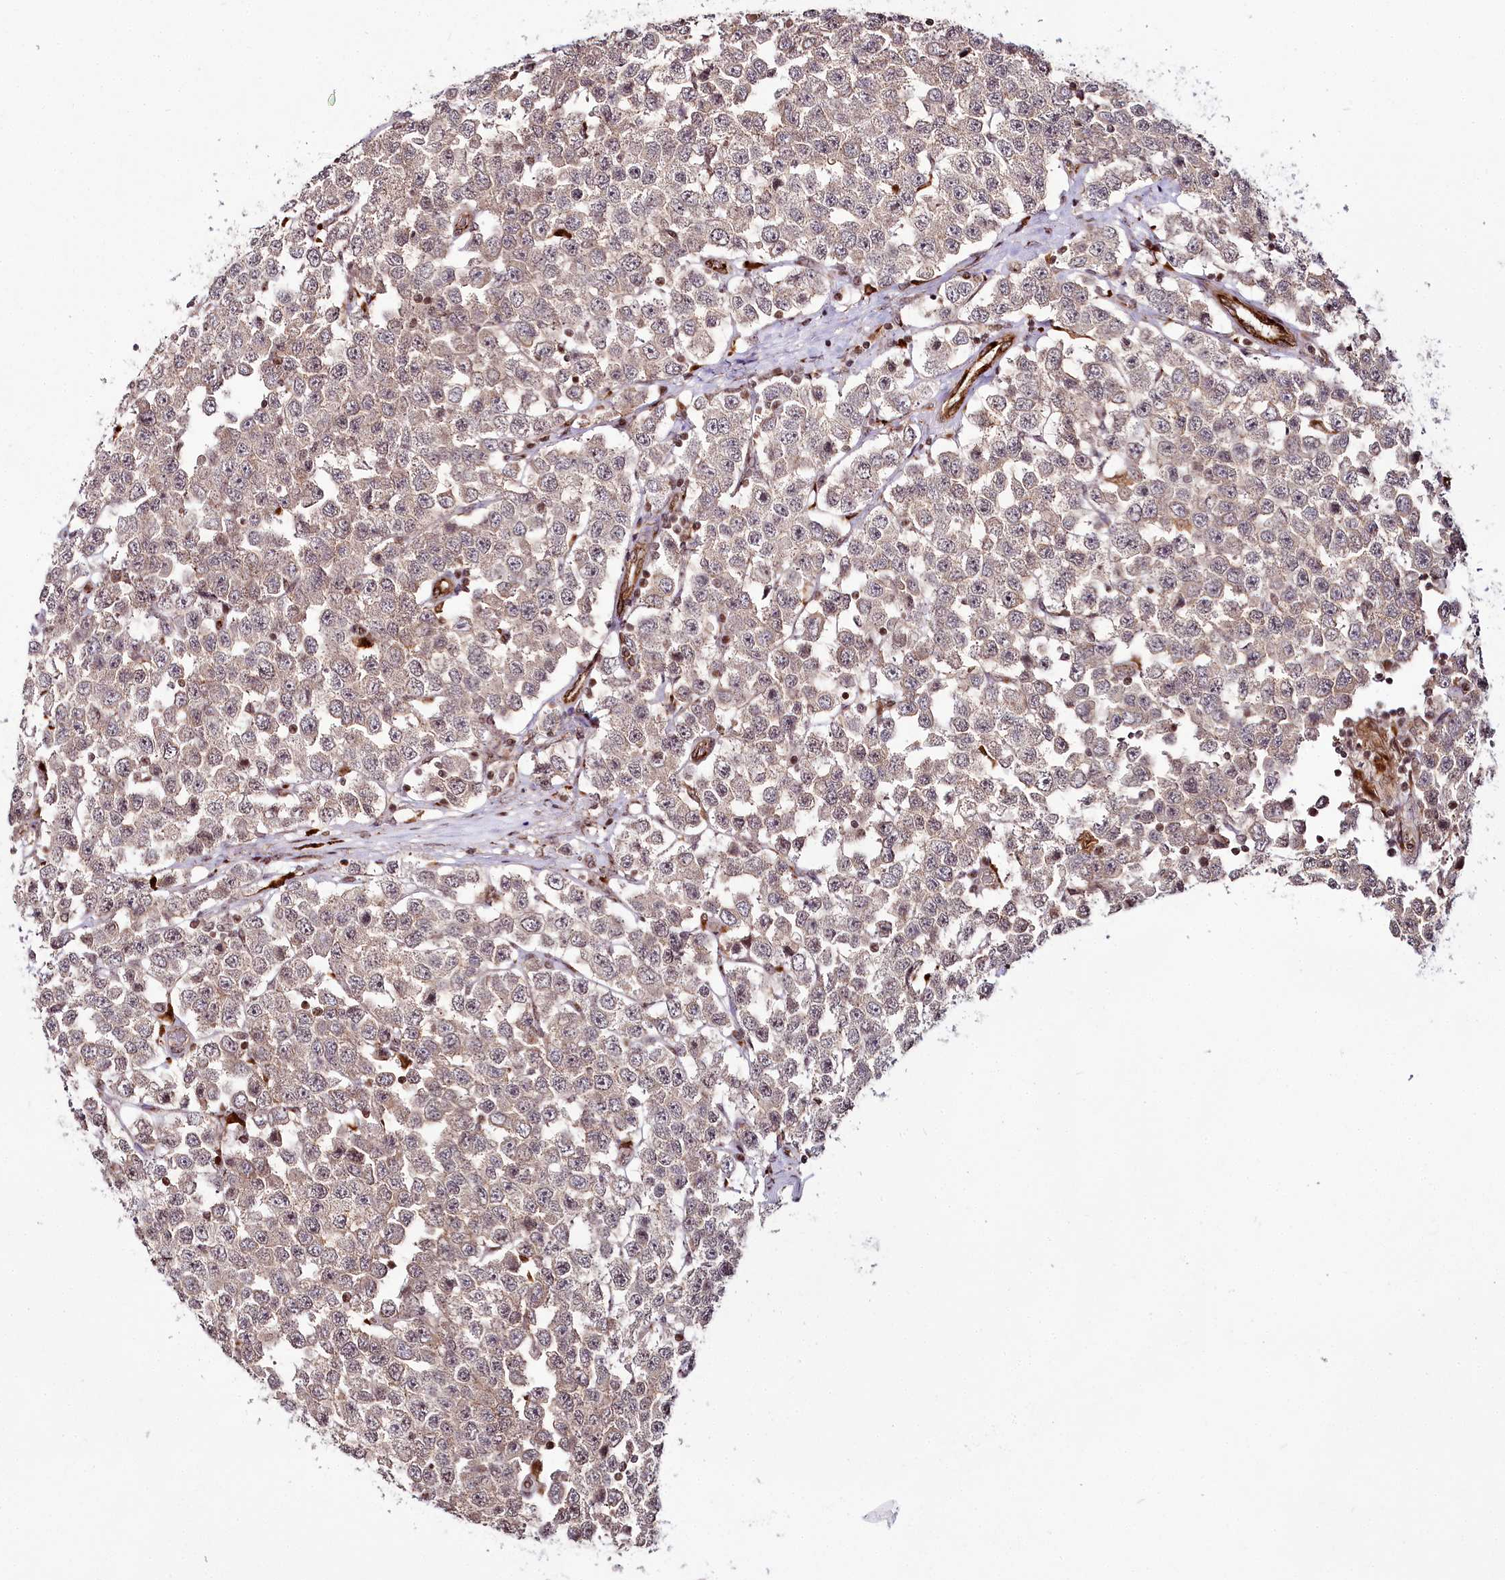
{"staining": {"intensity": "weak", "quantity": ">75%", "location": "cytoplasmic/membranous"}, "tissue": "testis cancer", "cell_type": "Tumor cells", "image_type": "cancer", "snomed": [{"axis": "morphology", "description": "Seminoma, NOS"}, {"axis": "topography", "description": "Testis"}], "caption": "Weak cytoplasmic/membranous expression for a protein is present in approximately >75% of tumor cells of testis seminoma using IHC.", "gene": "HOXC8", "patient": {"sex": "male", "age": 28}}